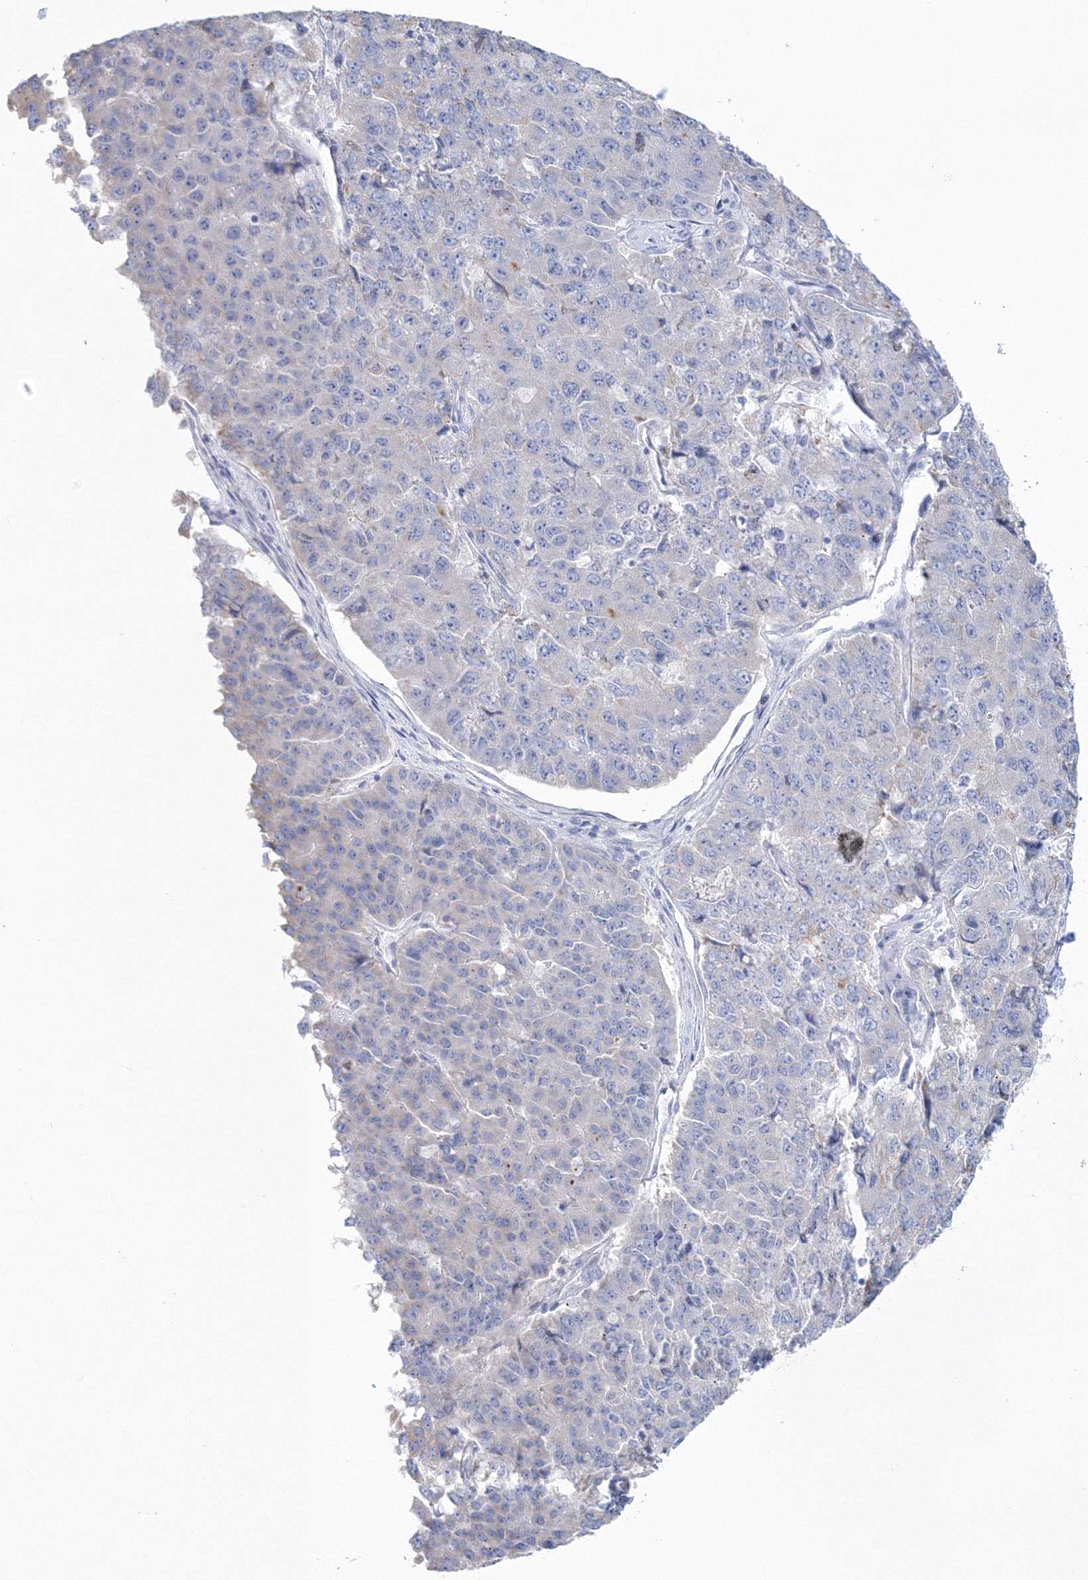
{"staining": {"intensity": "negative", "quantity": "none", "location": "none"}, "tissue": "pancreatic cancer", "cell_type": "Tumor cells", "image_type": "cancer", "snomed": [{"axis": "morphology", "description": "Adenocarcinoma, NOS"}, {"axis": "topography", "description": "Pancreas"}], "caption": "Immunohistochemistry (IHC) image of neoplastic tissue: pancreatic cancer stained with DAB demonstrates no significant protein staining in tumor cells. The staining was performed using DAB (3,3'-diaminobenzidine) to visualize the protein expression in brown, while the nuclei were stained in blue with hematoxylin (Magnification: 20x).", "gene": "VSIG1", "patient": {"sex": "male", "age": 50}}